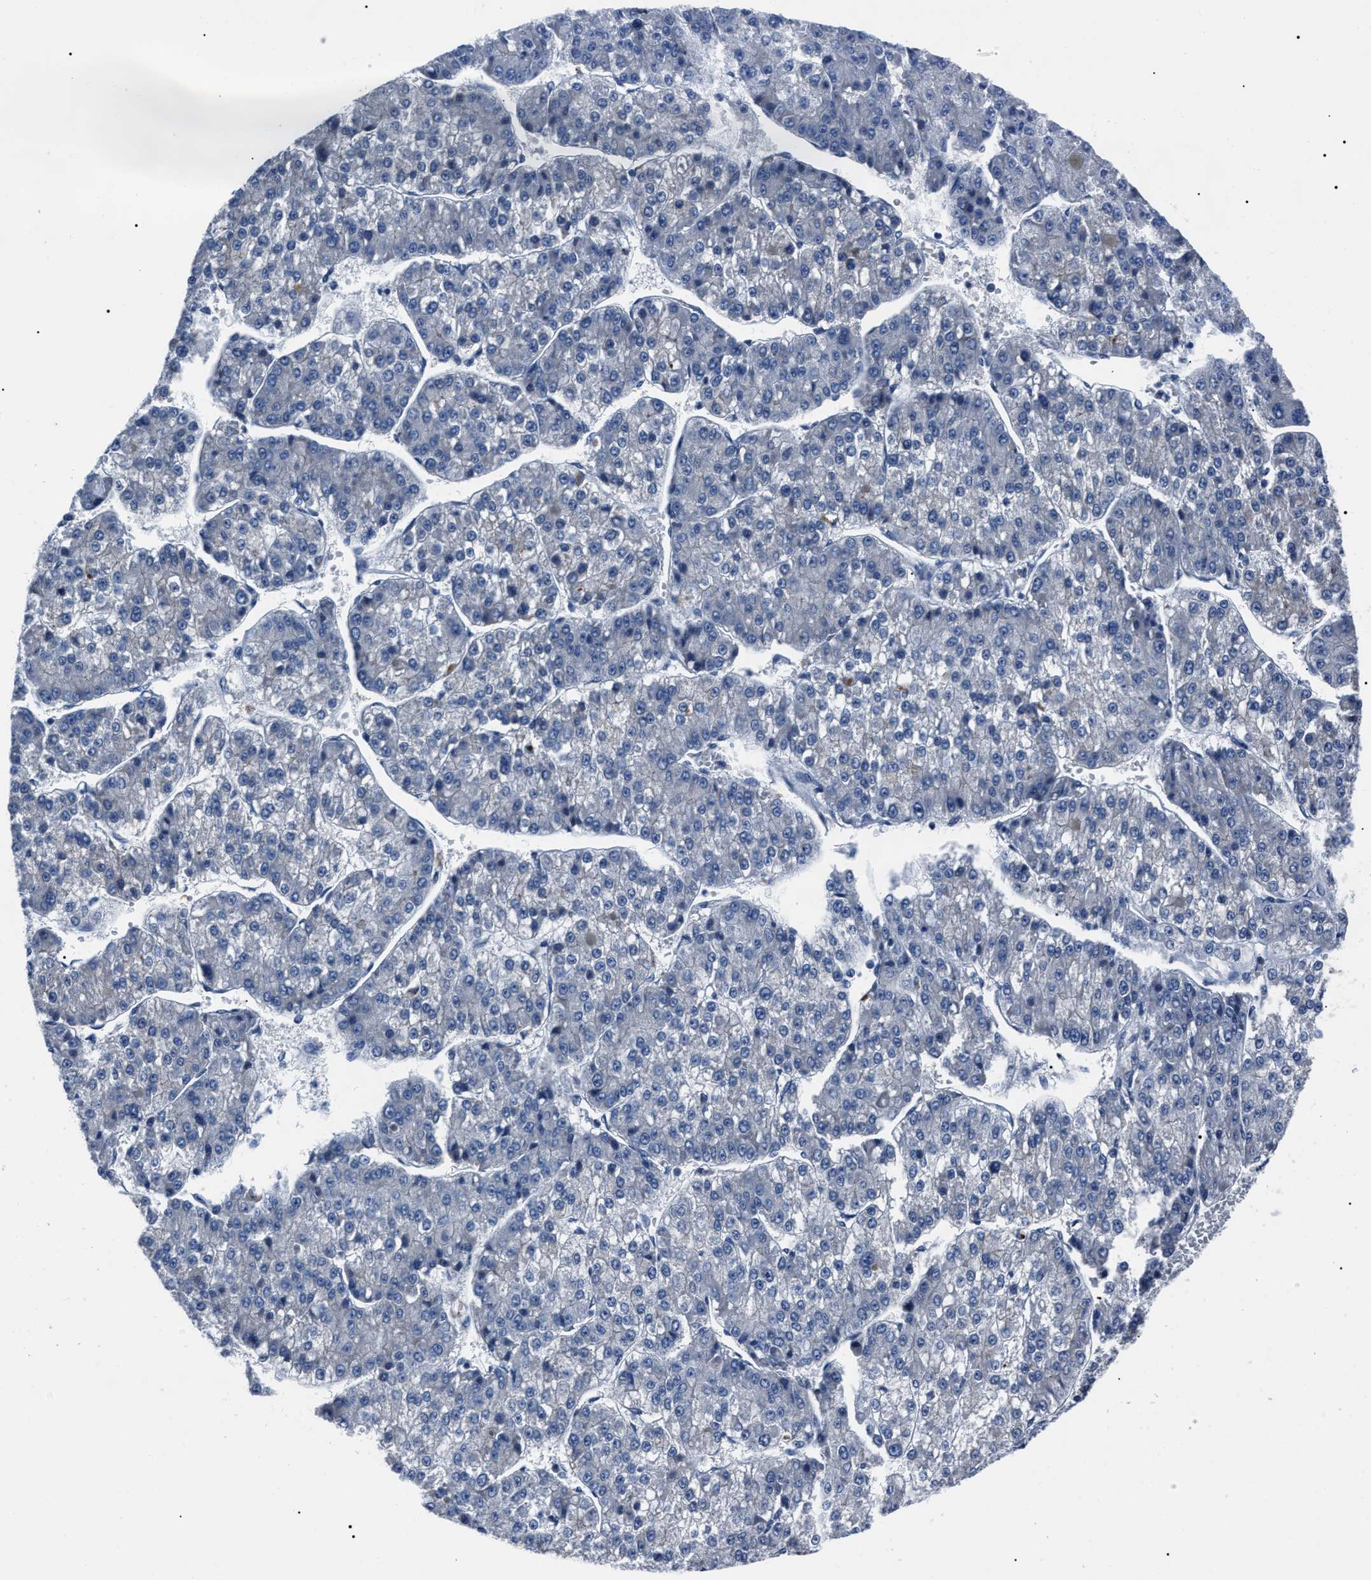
{"staining": {"intensity": "negative", "quantity": "none", "location": "none"}, "tissue": "liver cancer", "cell_type": "Tumor cells", "image_type": "cancer", "snomed": [{"axis": "morphology", "description": "Carcinoma, Hepatocellular, NOS"}, {"axis": "topography", "description": "Liver"}], "caption": "This micrograph is of liver hepatocellular carcinoma stained with IHC to label a protein in brown with the nuclei are counter-stained blue. There is no expression in tumor cells.", "gene": "LRWD1", "patient": {"sex": "female", "age": 73}}